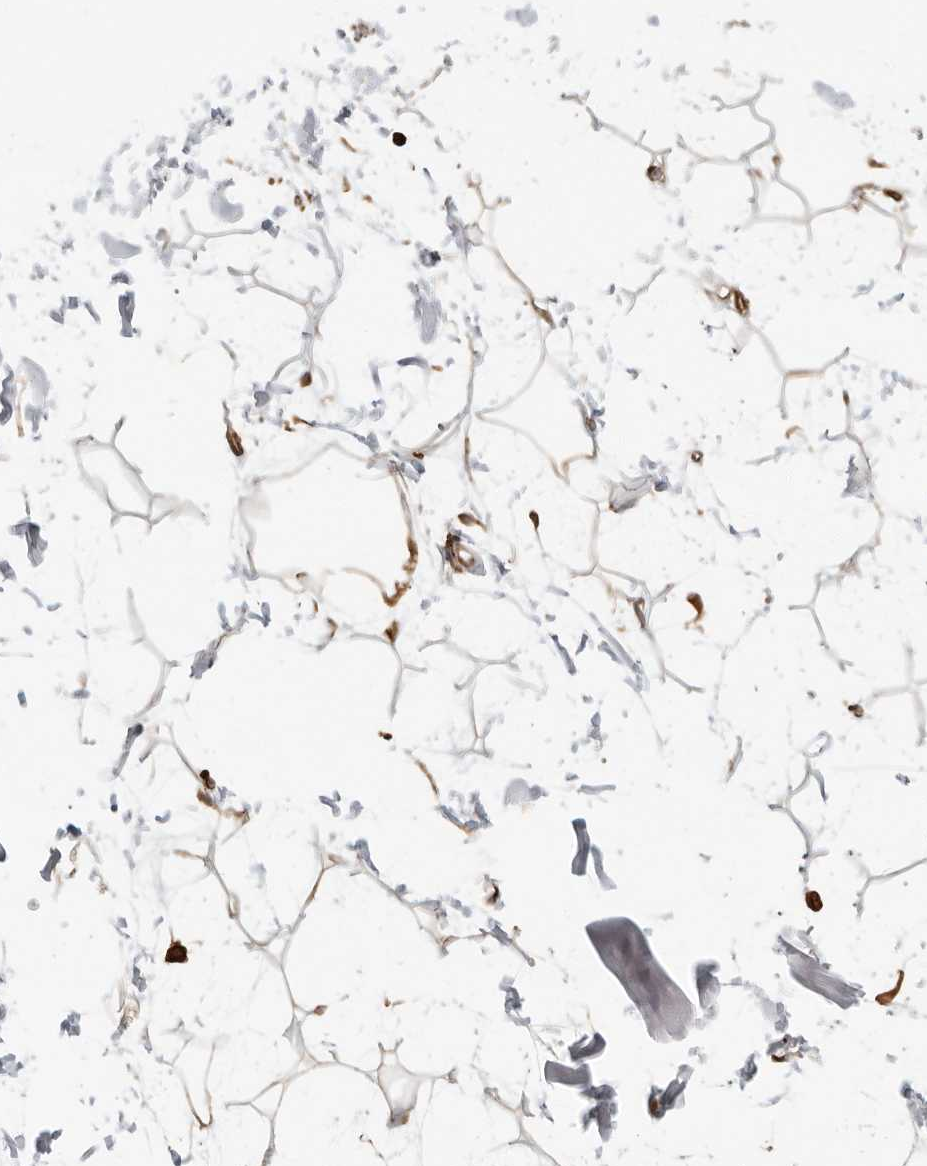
{"staining": {"intensity": "moderate", "quantity": ">75%", "location": "cytoplasmic/membranous,nuclear"}, "tissue": "adipose tissue", "cell_type": "Adipocytes", "image_type": "normal", "snomed": [{"axis": "morphology", "description": "Normal tissue, NOS"}, {"axis": "topography", "description": "Soft tissue"}], "caption": "The micrograph displays immunohistochemical staining of benign adipose tissue. There is moderate cytoplasmic/membranous,nuclear staining is seen in approximately >75% of adipocytes.", "gene": "ARHGEF10L", "patient": {"sex": "male", "age": 72}}